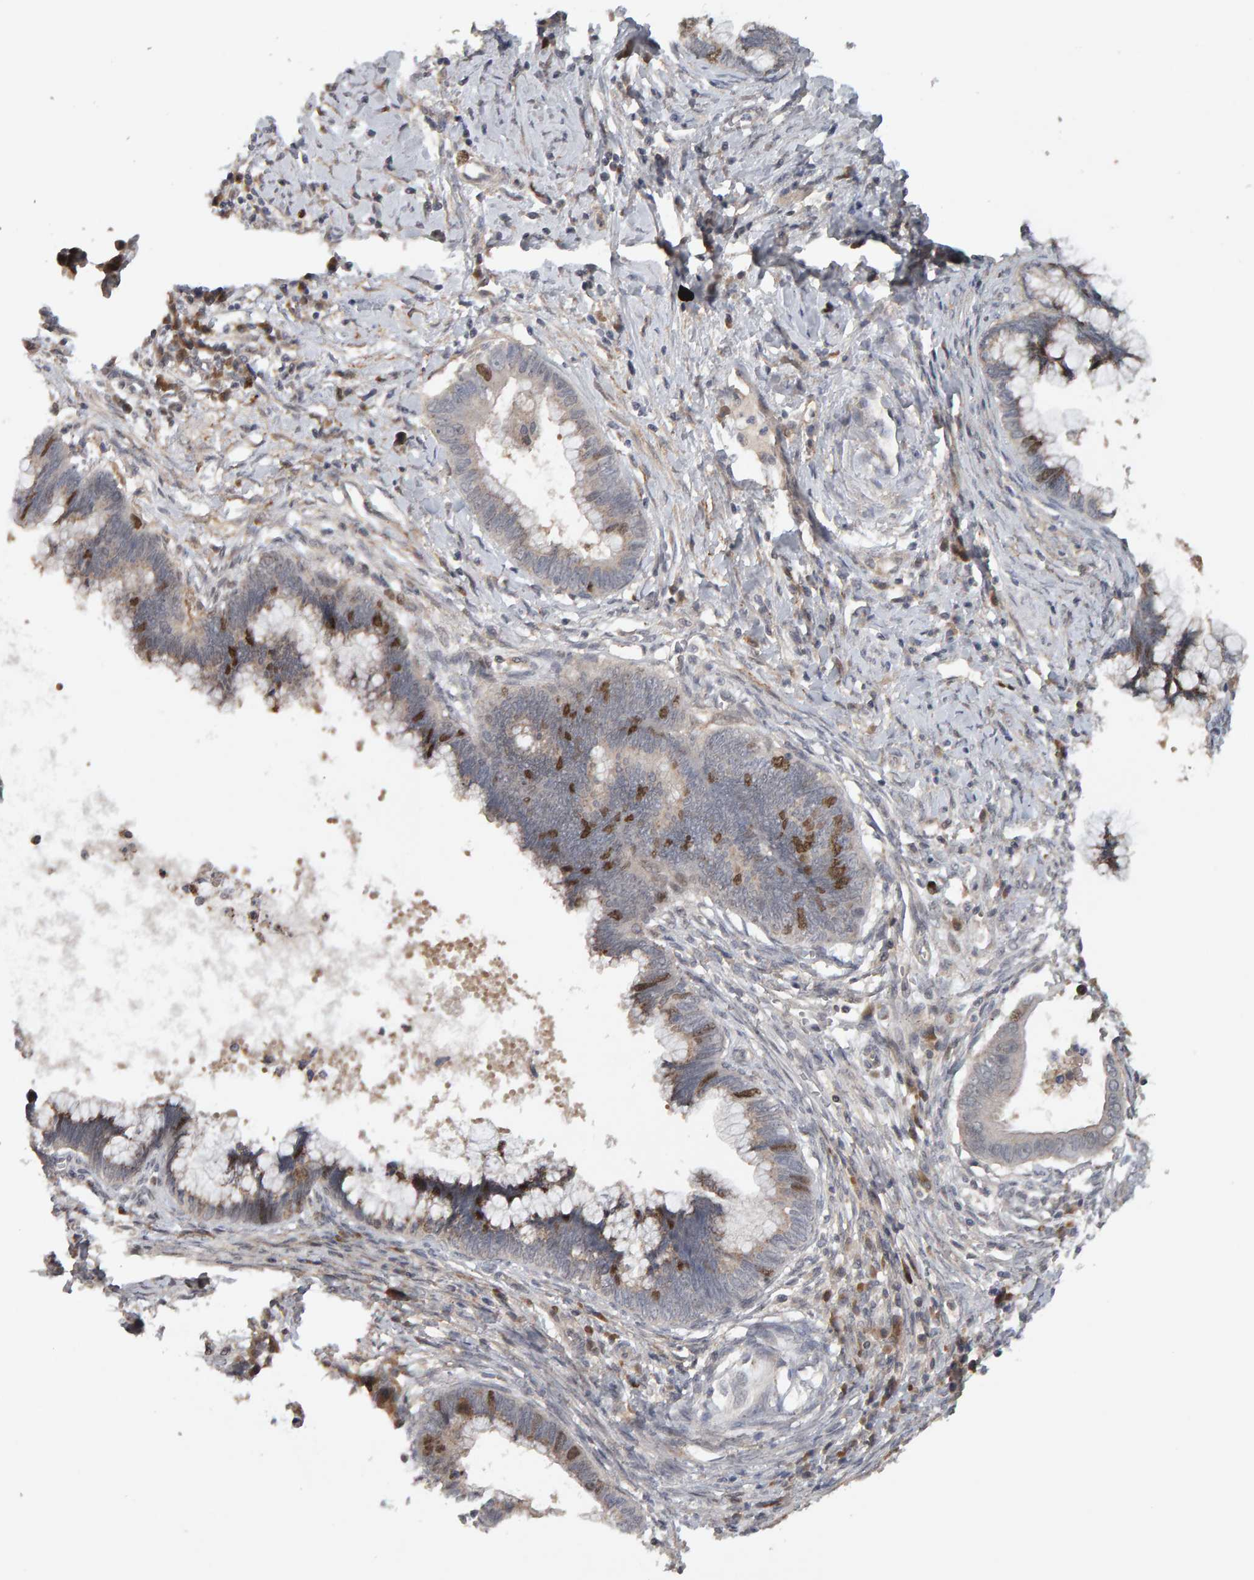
{"staining": {"intensity": "moderate", "quantity": "<25%", "location": "nuclear"}, "tissue": "cervical cancer", "cell_type": "Tumor cells", "image_type": "cancer", "snomed": [{"axis": "morphology", "description": "Adenocarcinoma, NOS"}, {"axis": "topography", "description": "Cervix"}], "caption": "Immunohistochemical staining of human cervical cancer demonstrates low levels of moderate nuclear expression in about <25% of tumor cells.", "gene": "CDCA5", "patient": {"sex": "female", "age": 44}}